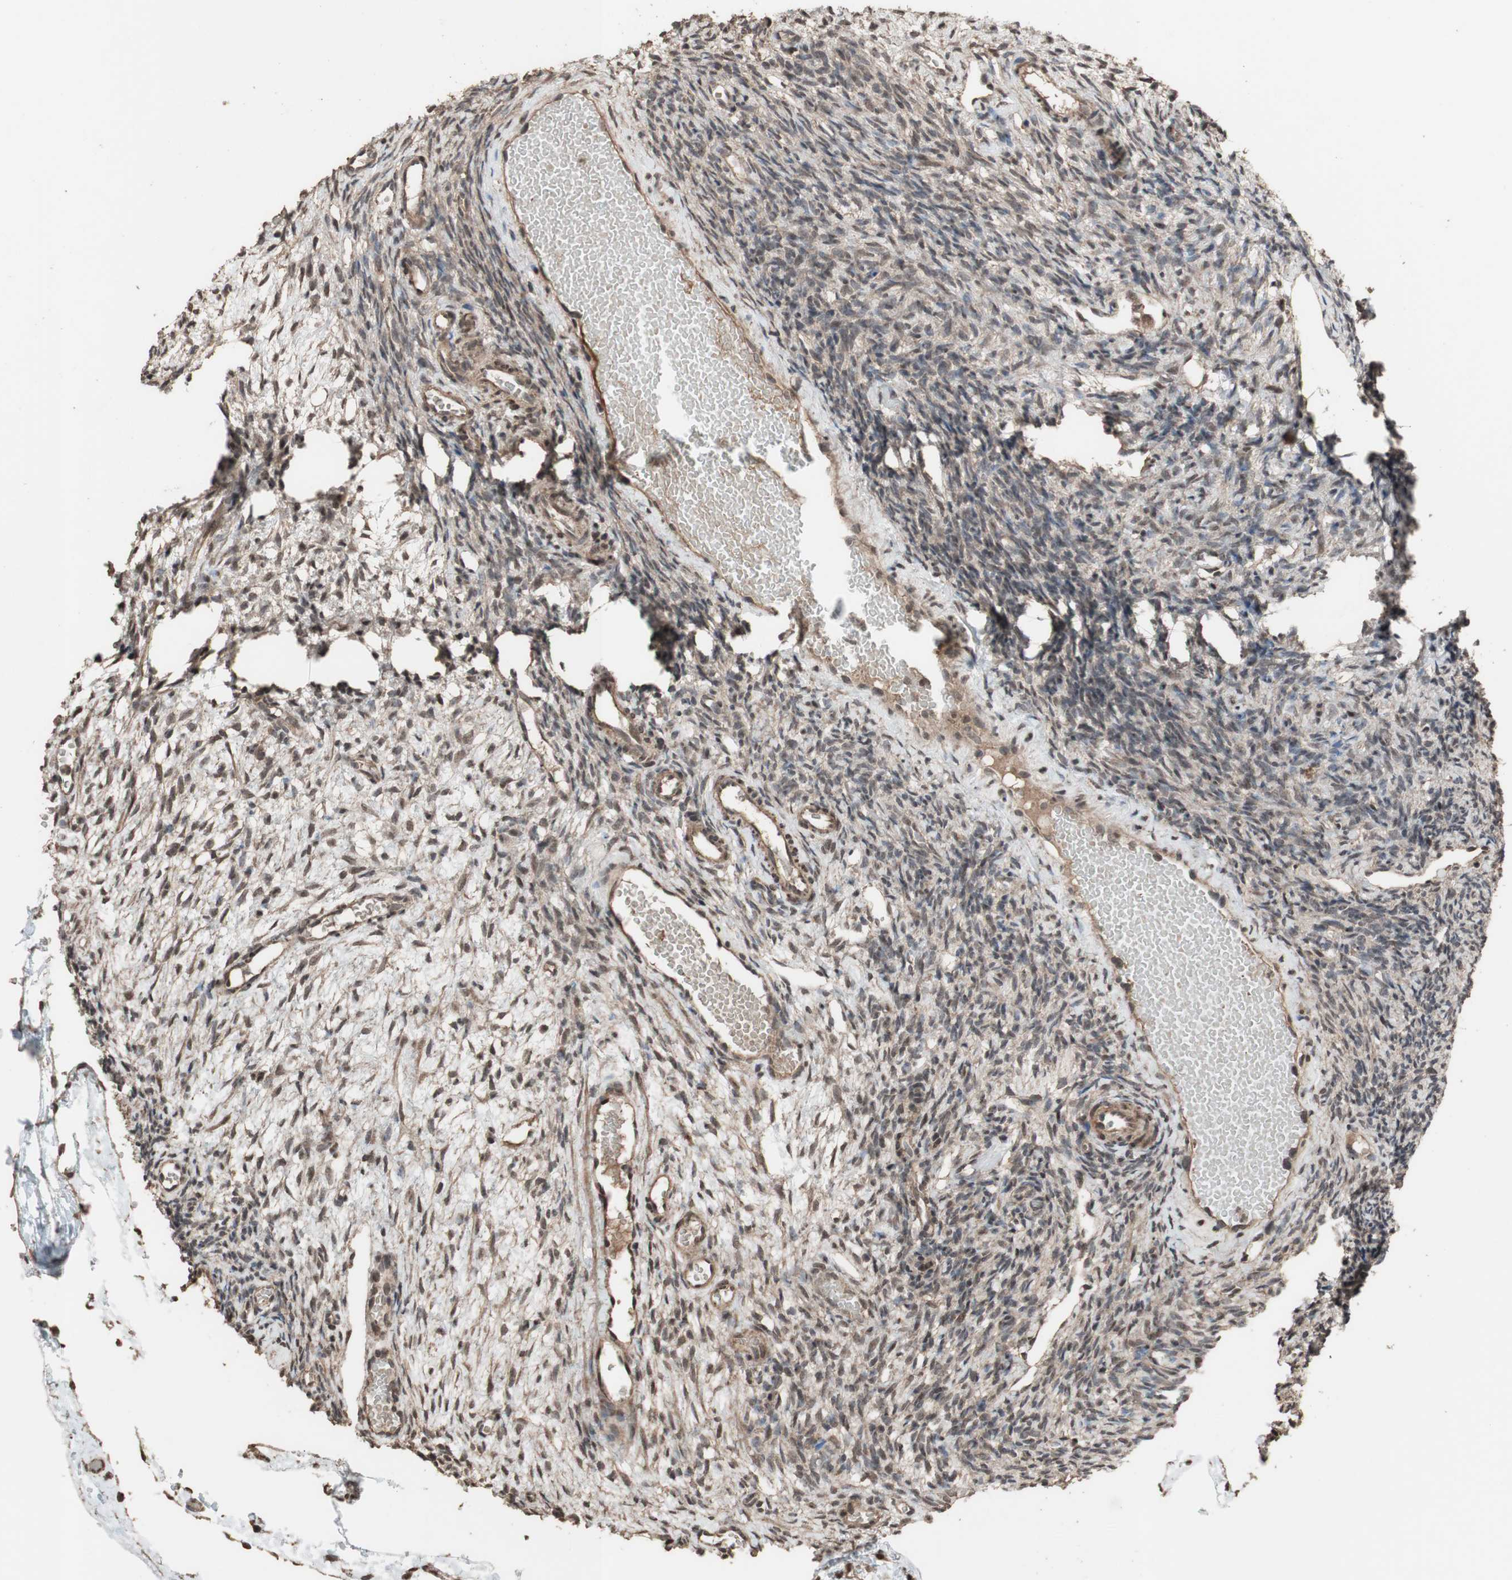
{"staining": {"intensity": "weak", "quantity": ">75%", "location": "cytoplasmic/membranous"}, "tissue": "ovary", "cell_type": "Ovarian stroma cells", "image_type": "normal", "snomed": [{"axis": "morphology", "description": "Normal tissue, NOS"}, {"axis": "topography", "description": "Ovary"}], "caption": "Ovarian stroma cells demonstrate low levels of weak cytoplasmic/membranous staining in approximately >75% of cells in normal ovary.", "gene": "KANSL1", "patient": {"sex": "female", "age": 35}}